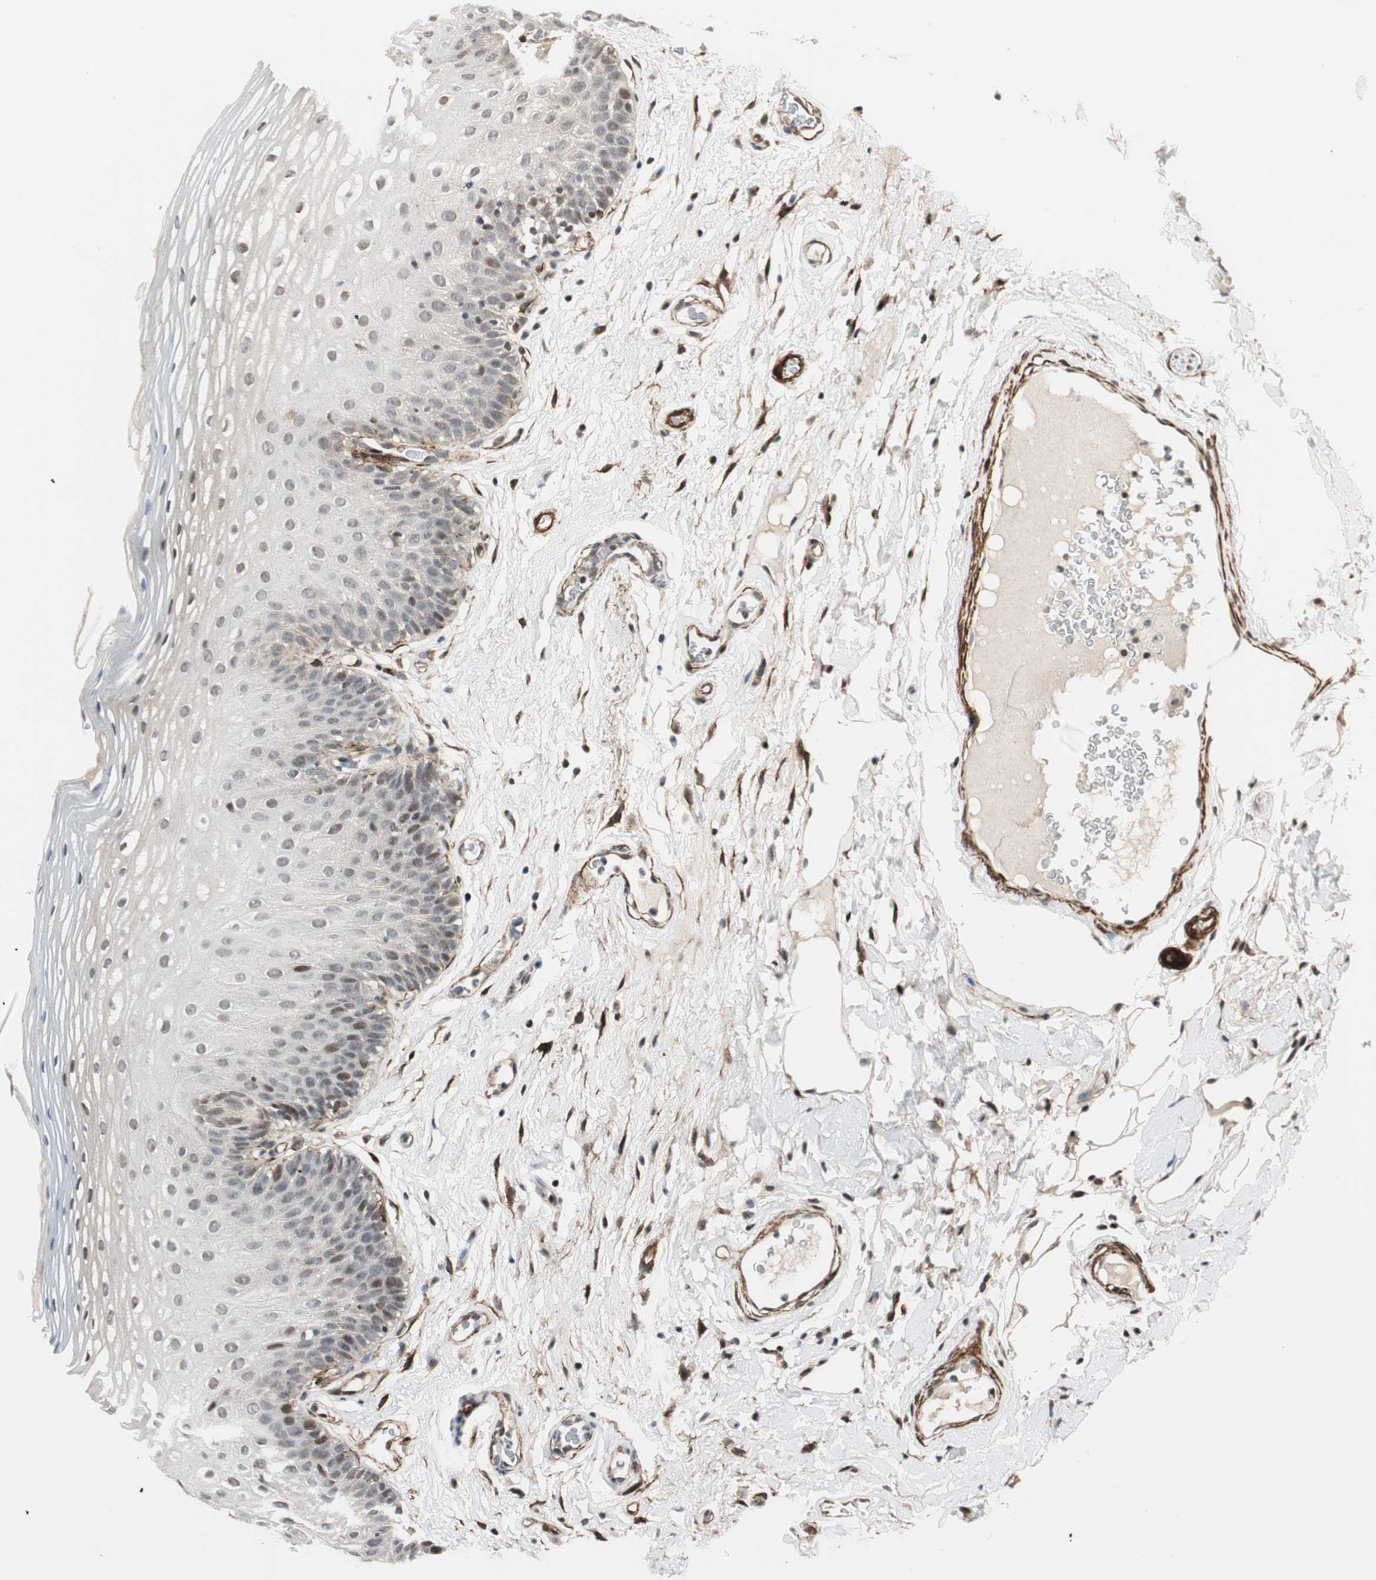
{"staining": {"intensity": "moderate", "quantity": "25%-75%", "location": "nuclear"}, "tissue": "oral mucosa", "cell_type": "Squamous epithelial cells", "image_type": "normal", "snomed": [{"axis": "morphology", "description": "Normal tissue, NOS"}, {"axis": "morphology", "description": "Squamous cell carcinoma, NOS"}, {"axis": "topography", "description": "Skeletal muscle"}, {"axis": "topography", "description": "Oral tissue"}], "caption": "IHC (DAB) staining of benign oral mucosa demonstrates moderate nuclear protein positivity in about 25%-75% of squamous epithelial cells.", "gene": "CDK19", "patient": {"sex": "male", "age": 71}}